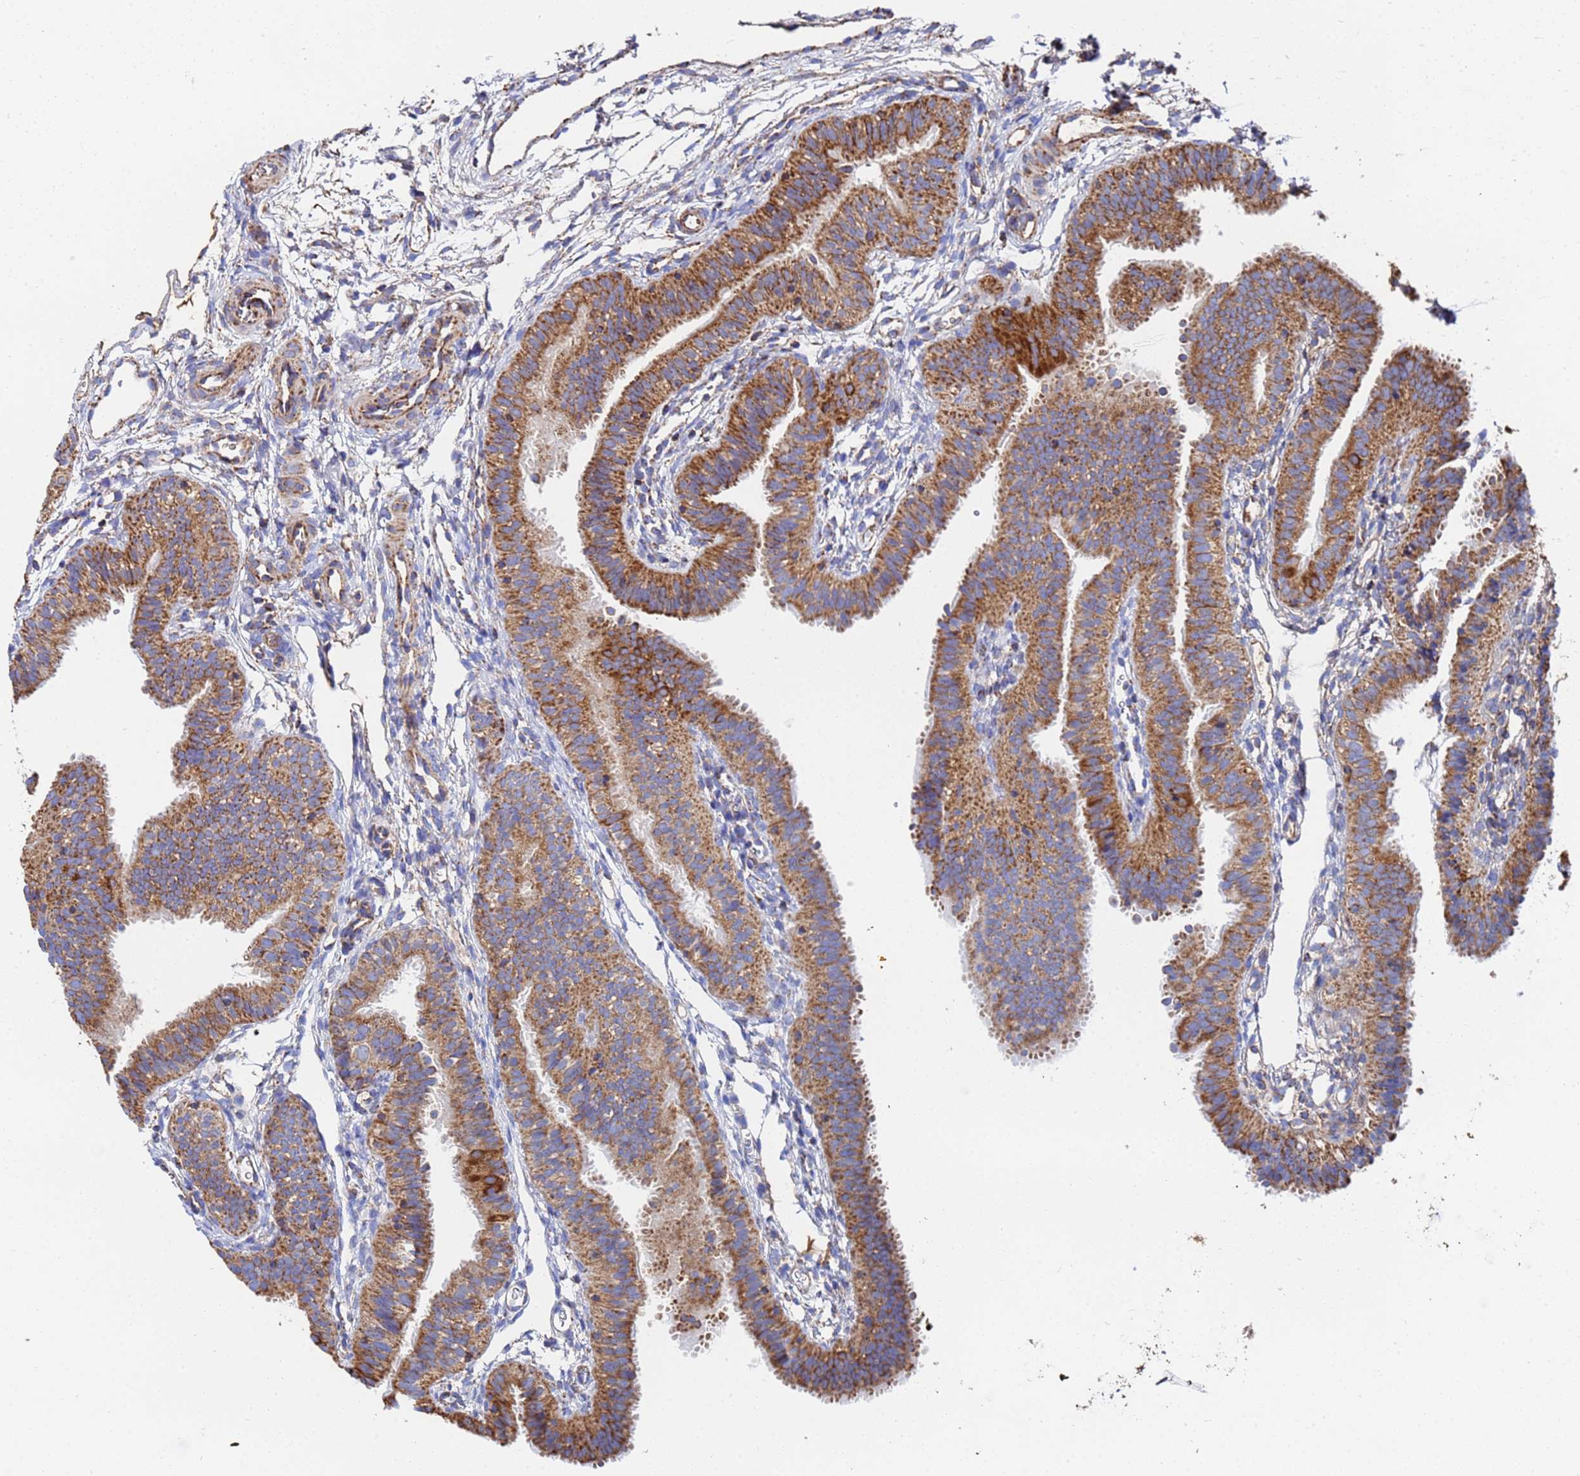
{"staining": {"intensity": "strong", "quantity": ">75%", "location": "cytoplasmic/membranous"}, "tissue": "fallopian tube", "cell_type": "Glandular cells", "image_type": "normal", "snomed": [{"axis": "morphology", "description": "Normal tissue, NOS"}, {"axis": "topography", "description": "Fallopian tube"}], "caption": "Immunohistochemical staining of normal human fallopian tube displays high levels of strong cytoplasmic/membranous expression in about >75% of glandular cells.", "gene": "GLUD1", "patient": {"sex": "female", "age": 35}}